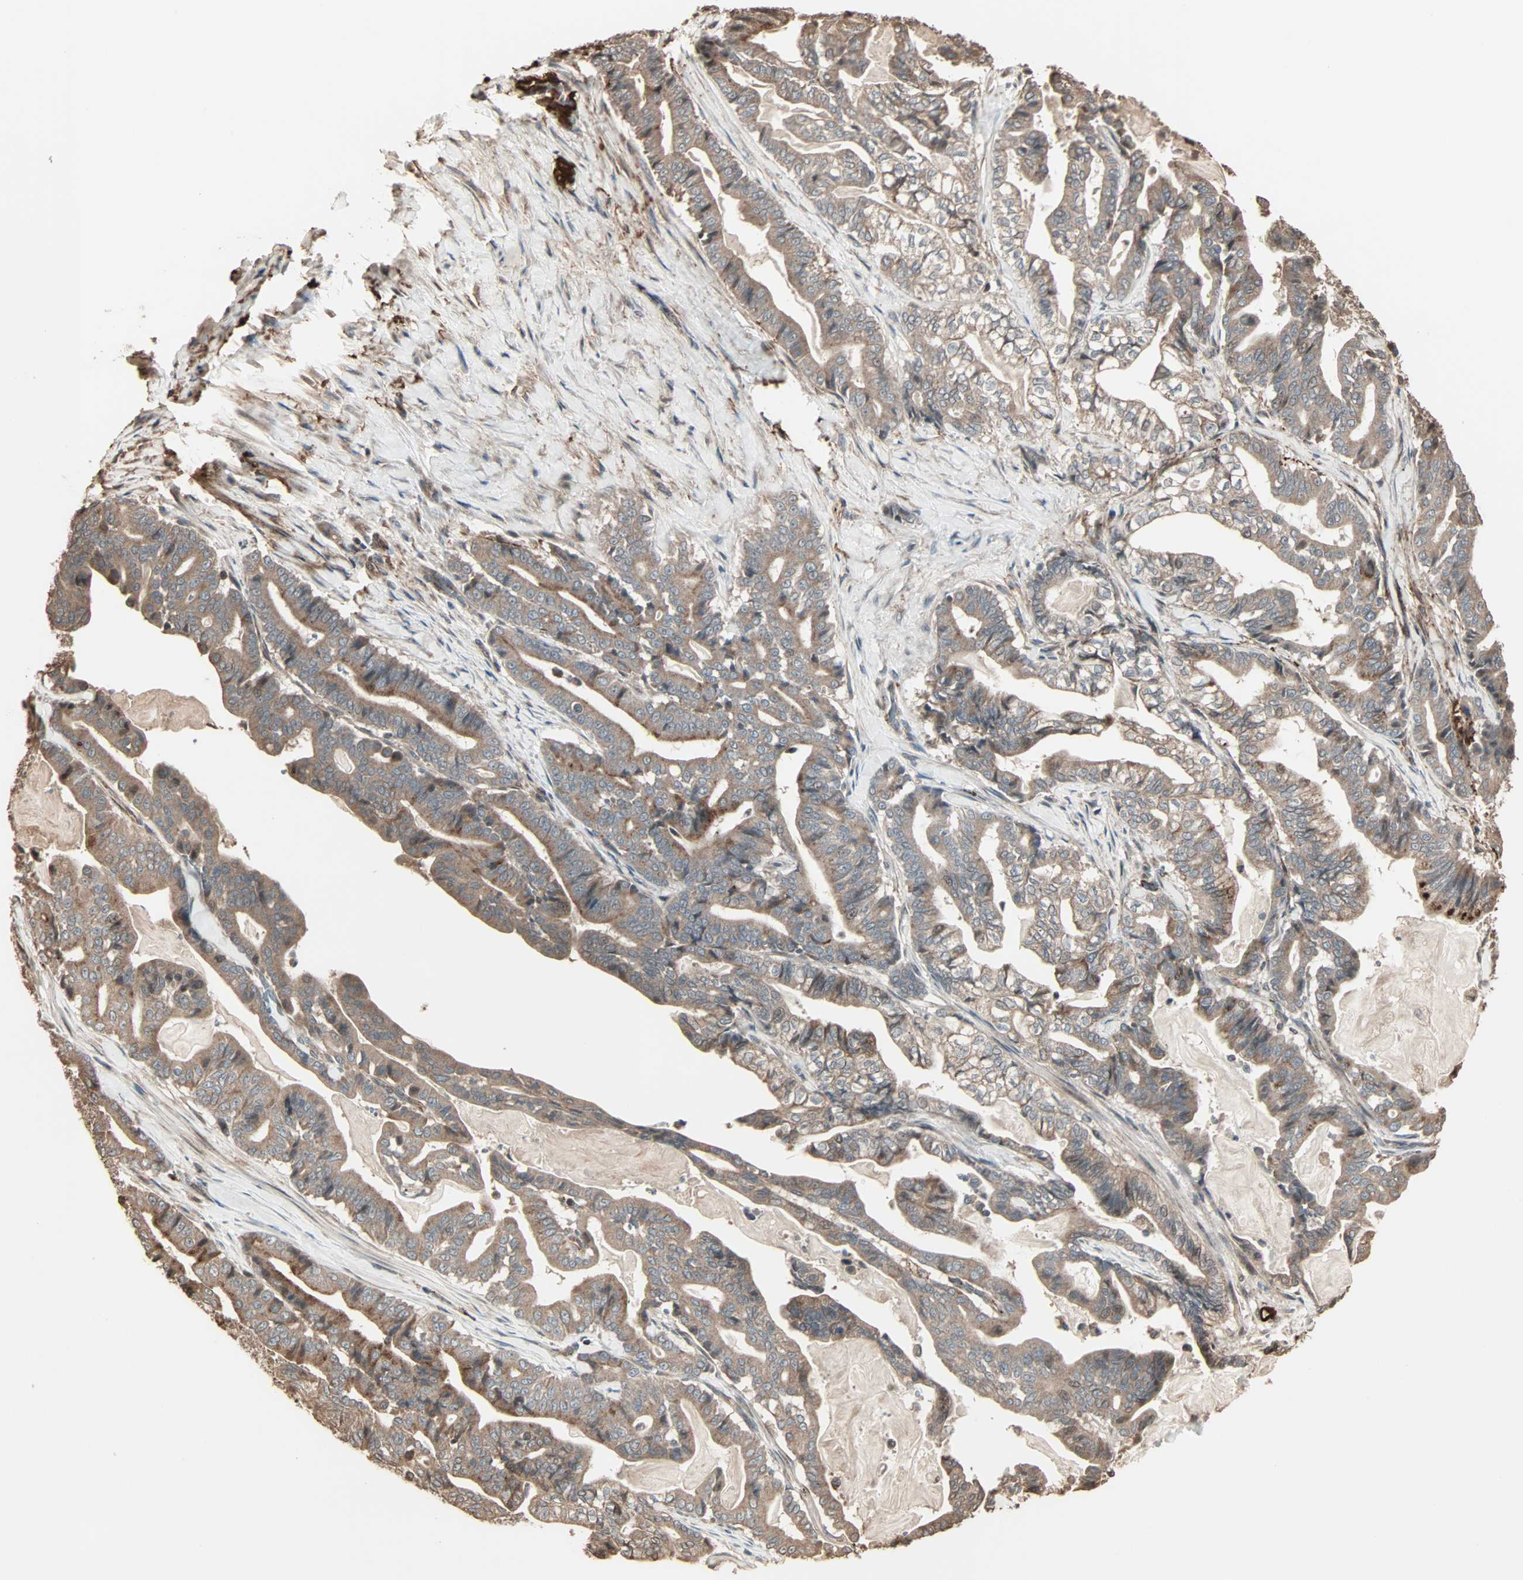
{"staining": {"intensity": "moderate", "quantity": ">75%", "location": "cytoplasmic/membranous"}, "tissue": "pancreatic cancer", "cell_type": "Tumor cells", "image_type": "cancer", "snomed": [{"axis": "morphology", "description": "Adenocarcinoma, NOS"}, {"axis": "topography", "description": "Pancreas"}], "caption": "An IHC image of tumor tissue is shown. Protein staining in brown labels moderate cytoplasmic/membranous positivity in pancreatic adenocarcinoma within tumor cells.", "gene": "CALCRL", "patient": {"sex": "male", "age": 63}}